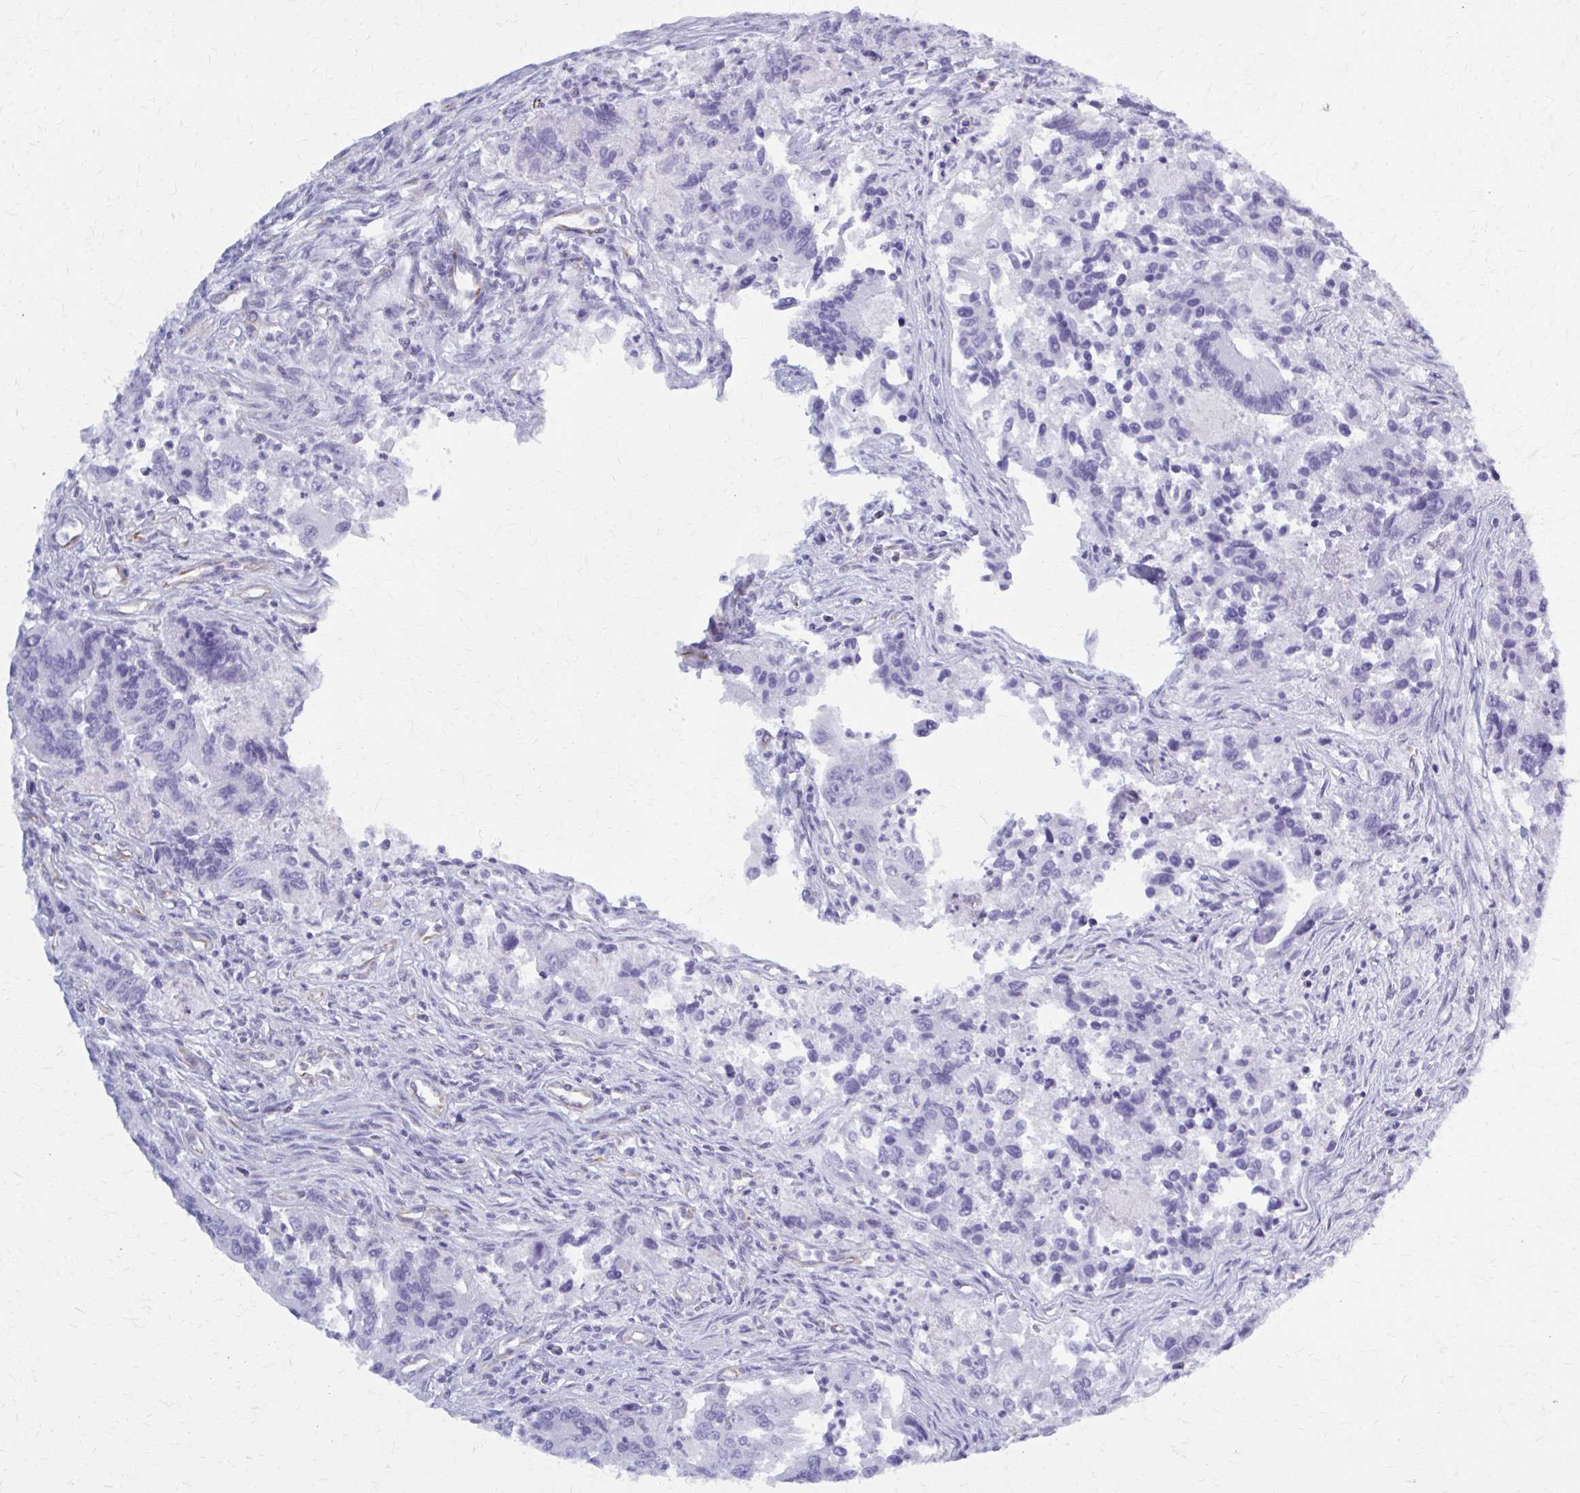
{"staining": {"intensity": "negative", "quantity": "none", "location": "none"}, "tissue": "colorectal cancer", "cell_type": "Tumor cells", "image_type": "cancer", "snomed": [{"axis": "morphology", "description": "Adenocarcinoma, NOS"}, {"axis": "topography", "description": "Colon"}], "caption": "This photomicrograph is of adenocarcinoma (colorectal) stained with immunohistochemistry to label a protein in brown with the nuclei are counter-stained blue. There is no positivity in tumor cells.", "gene": "GFAP", "patient": {"sex": "female", "age": 67}}